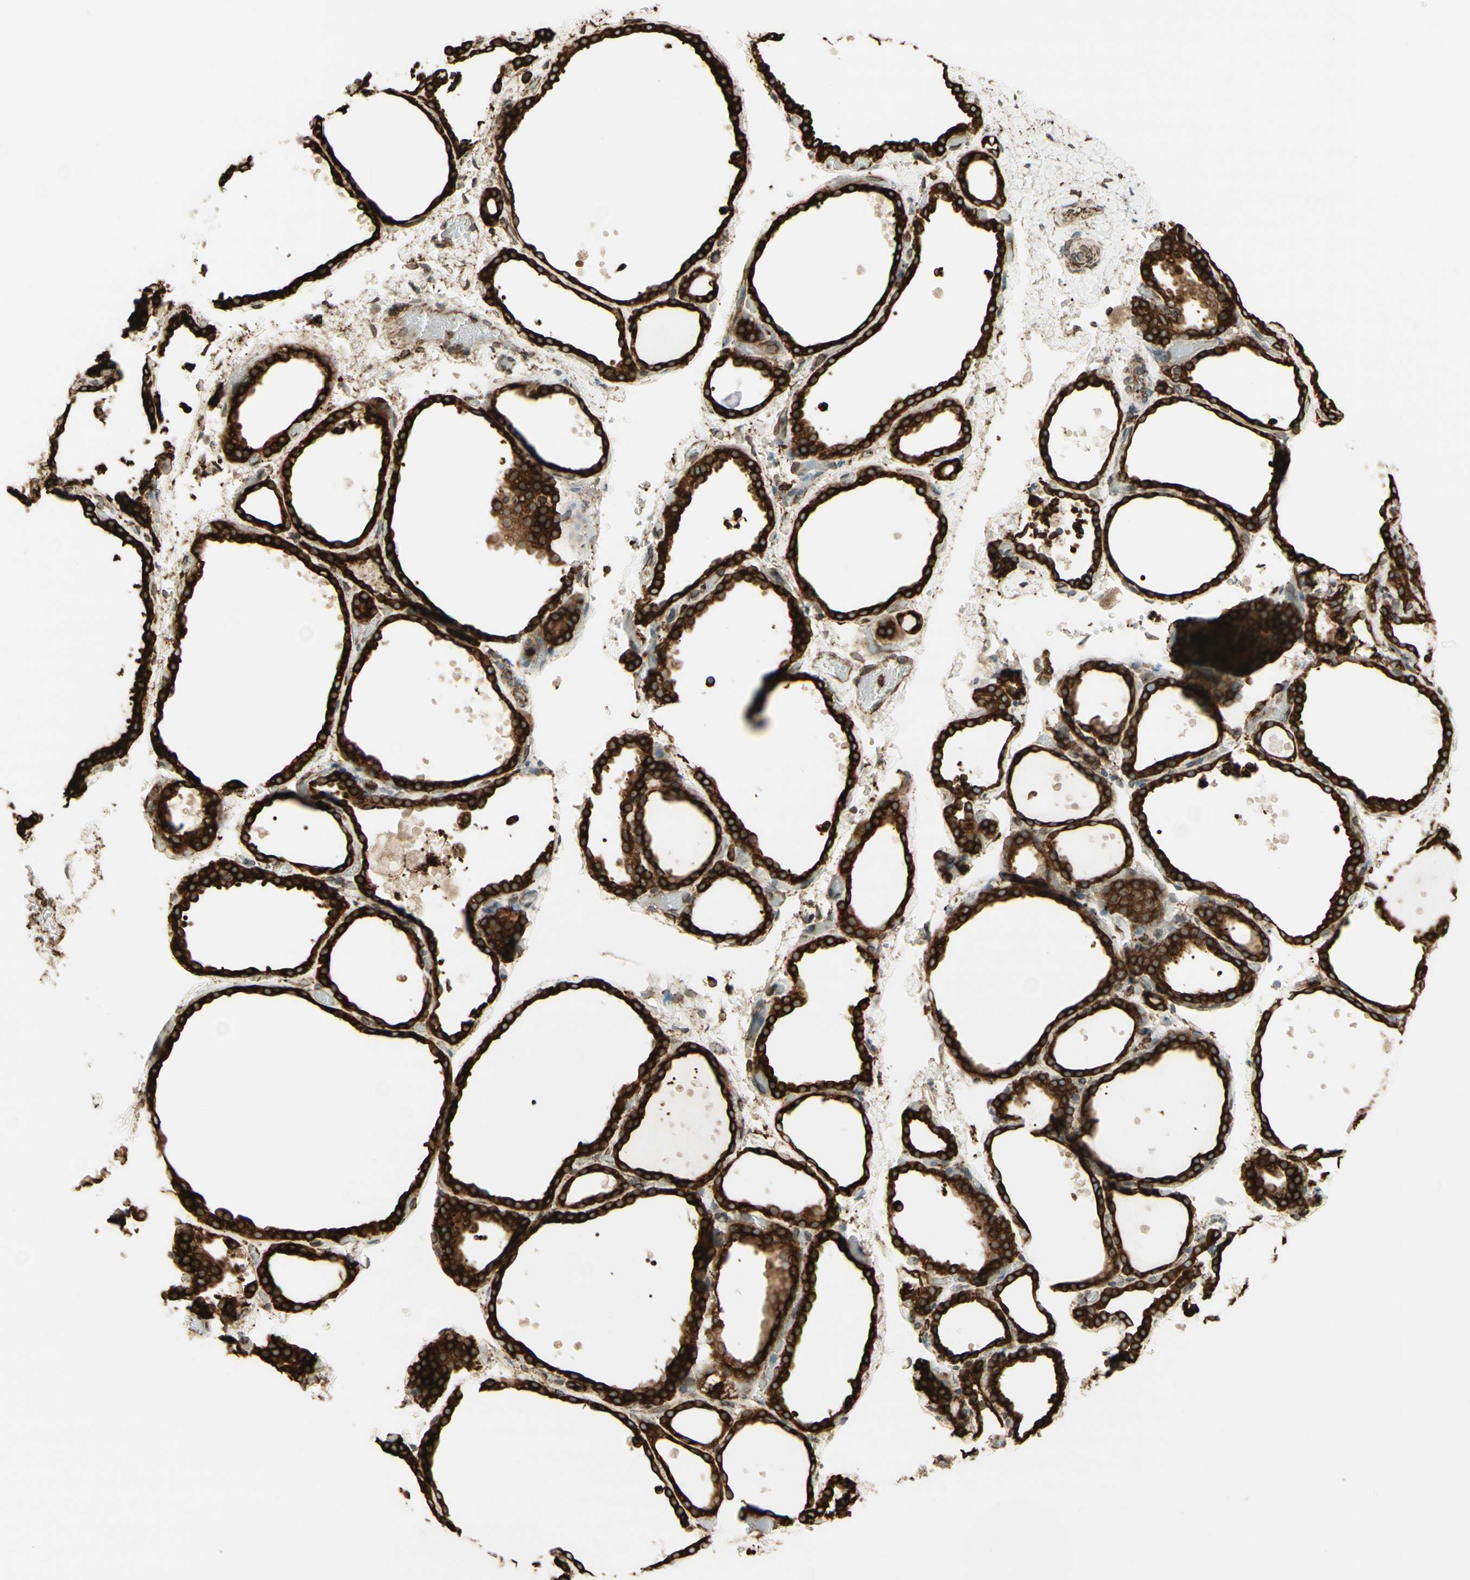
{"staining": {"intensity": "strong", "quantity": ">75%", "location": "cytoplasmic/membranous"}, "tissue": "thyroid gland", "cell_type": "Glandular cells", "image_type": "normal", "snomed": [{"axis": "morphology", "description": "Normal tissue, NOS"}, {"axis": "topography", "description": "Thyroid gland"}], "caption": "This is an image of immunohistochemistry (IHC) staining of benign thyroid gland, which shows strong positivity in the cytoplasmic/membranous of glandular cells.", "gene": "CANX", "patient": {"sex": "female", "age": 44}}